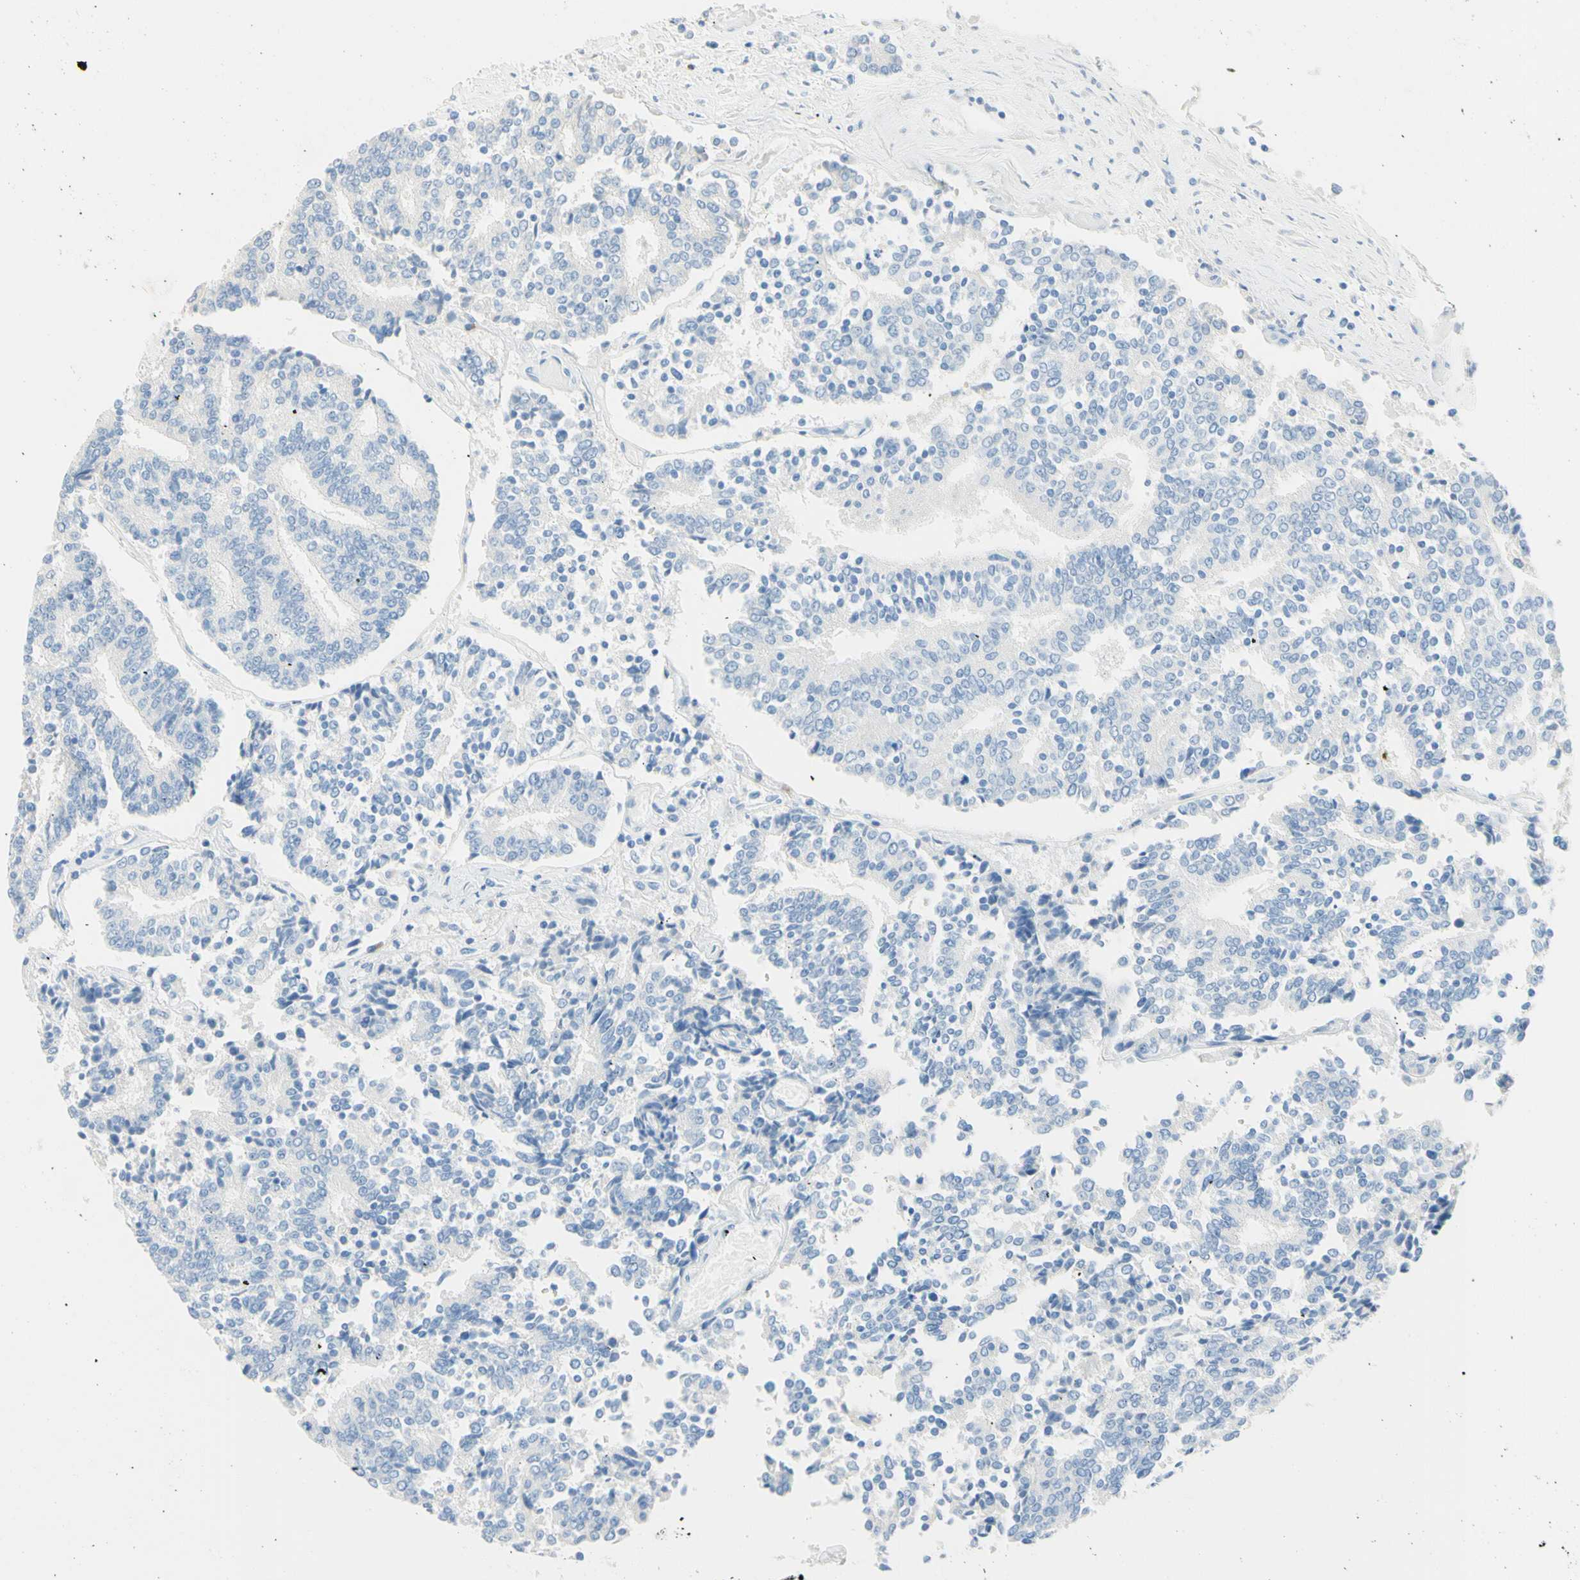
{"staining": {"intensity": "negative", "quantity": "none", "location": "none"}, "tissue": "prostate cancer", "cell_type": "Tumor cells", "image_type": "cancer", "snomed": [{"axis": "morphology", "description": "Normal tissue, NOS"}, {"axis": "morphology", "description": "Adenocarcinoma, High grade"}, {"axis": "topography", "description": "Prostate"}, {"axis": "topography", "description": "Seminal veicle"}], "caption": "Protein analysis of adenocarcinoma (high-grade) (prostate) demonstrates no significant expression in tumor cells. (DAB (3,3'-diaminobenzidine) immunohistochemistry (IHC) visualized using brightfield microscopy, high magnification).", "gene": "IL6ST", "patient": {"sex": "male", "age": 55}}